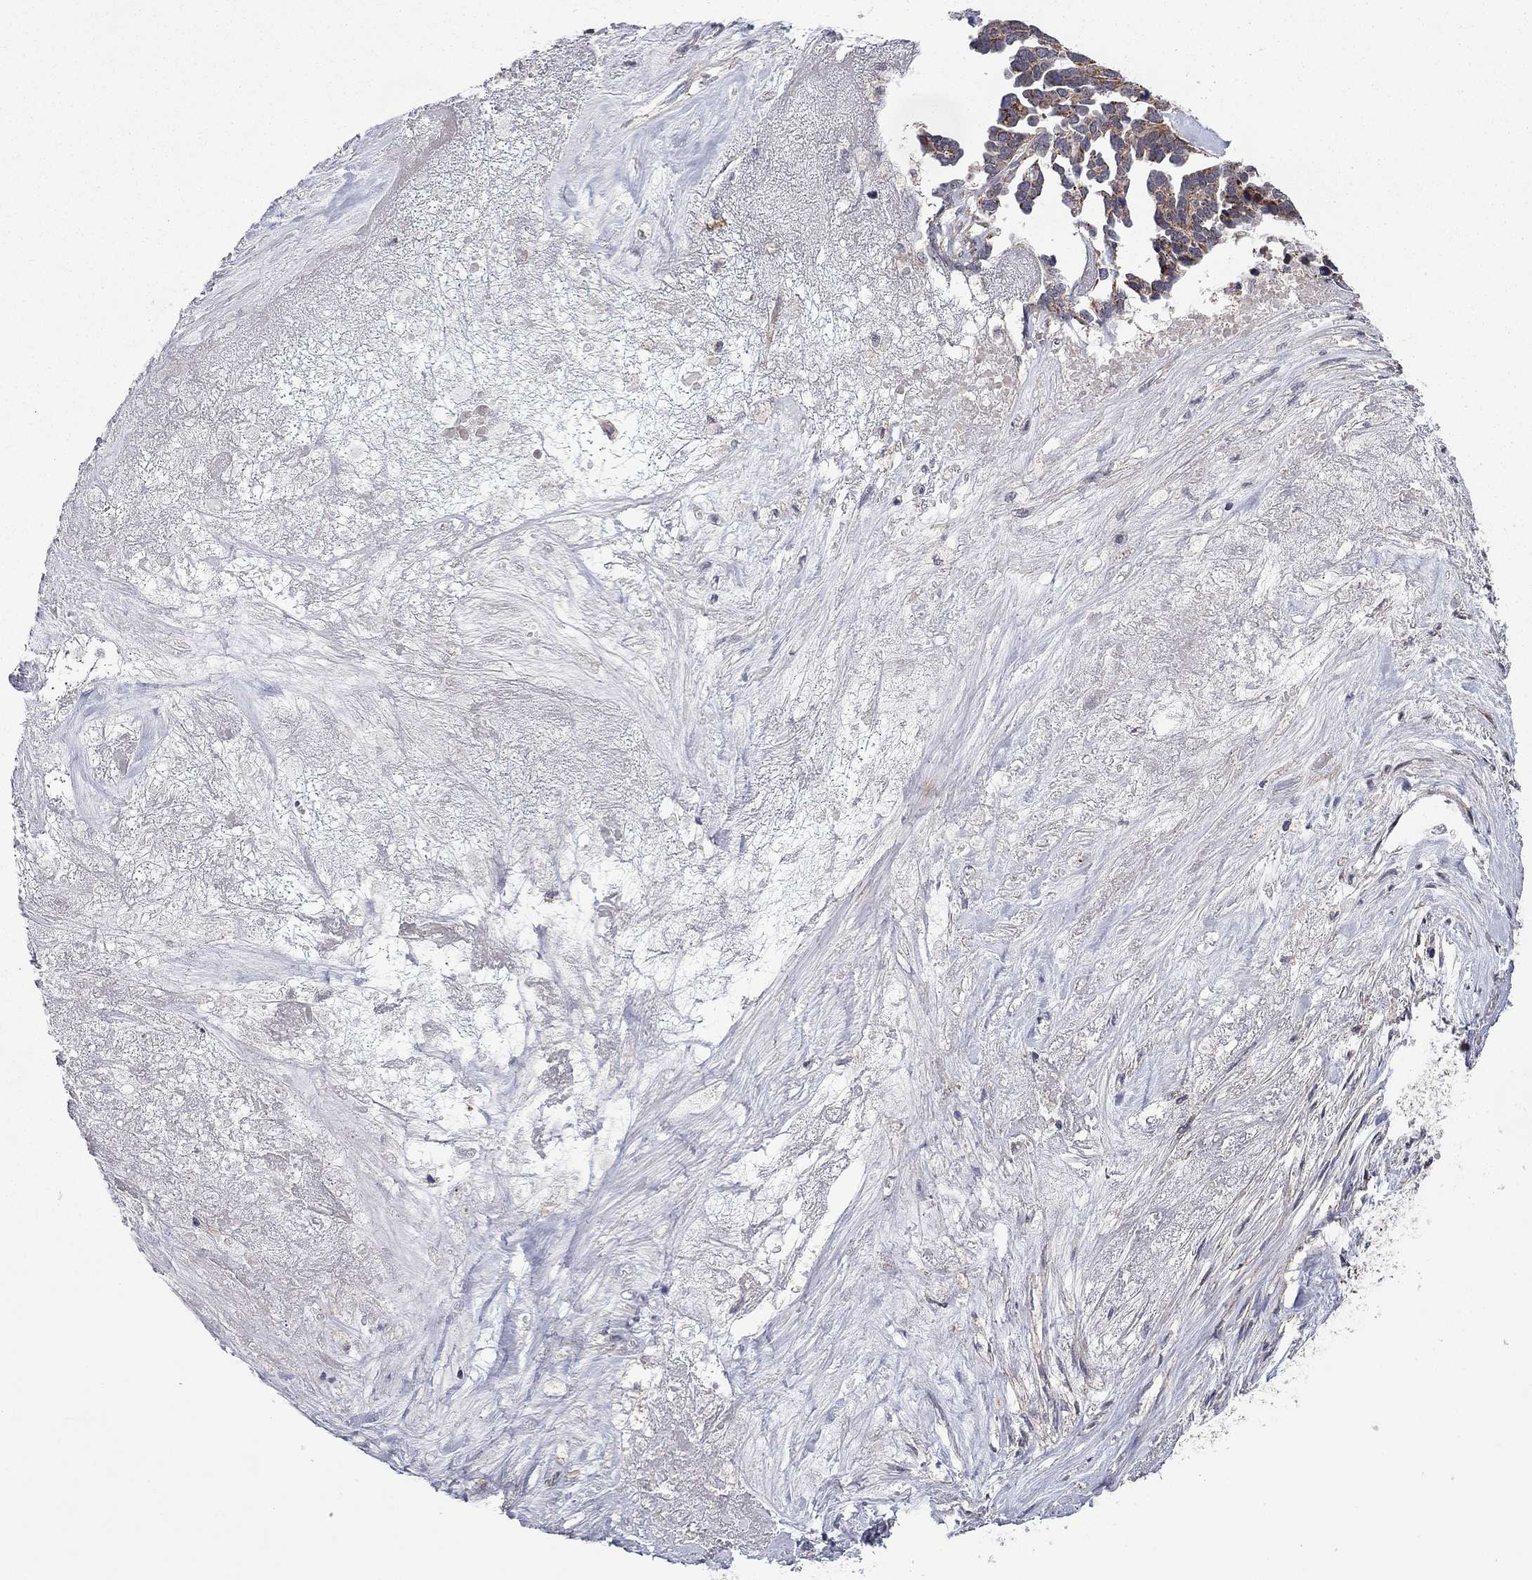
{"staining": {"intensity": "strong", "quantity": "<25%", "location": "cytoplasmic/membranous"}, "tissue": "ovarian cancer", "cell_type": "Tumor cells", "image_type": "cancer", "snomed": [{"axis": "morphology", "description": "Cystadenocarcinoma, serous, NOS"}, {"axis": "topography", "description": "Ovary"}], "caption": "The micrograph exhibits immunohistochemical staining of ovarian serous cystadenocarcinoma. There is strong cytoplasmic/membranous expression is present in approximately <25% of tumor cells.", "gene": "IDS", "patient": {"sex": "female", "age": 54}}